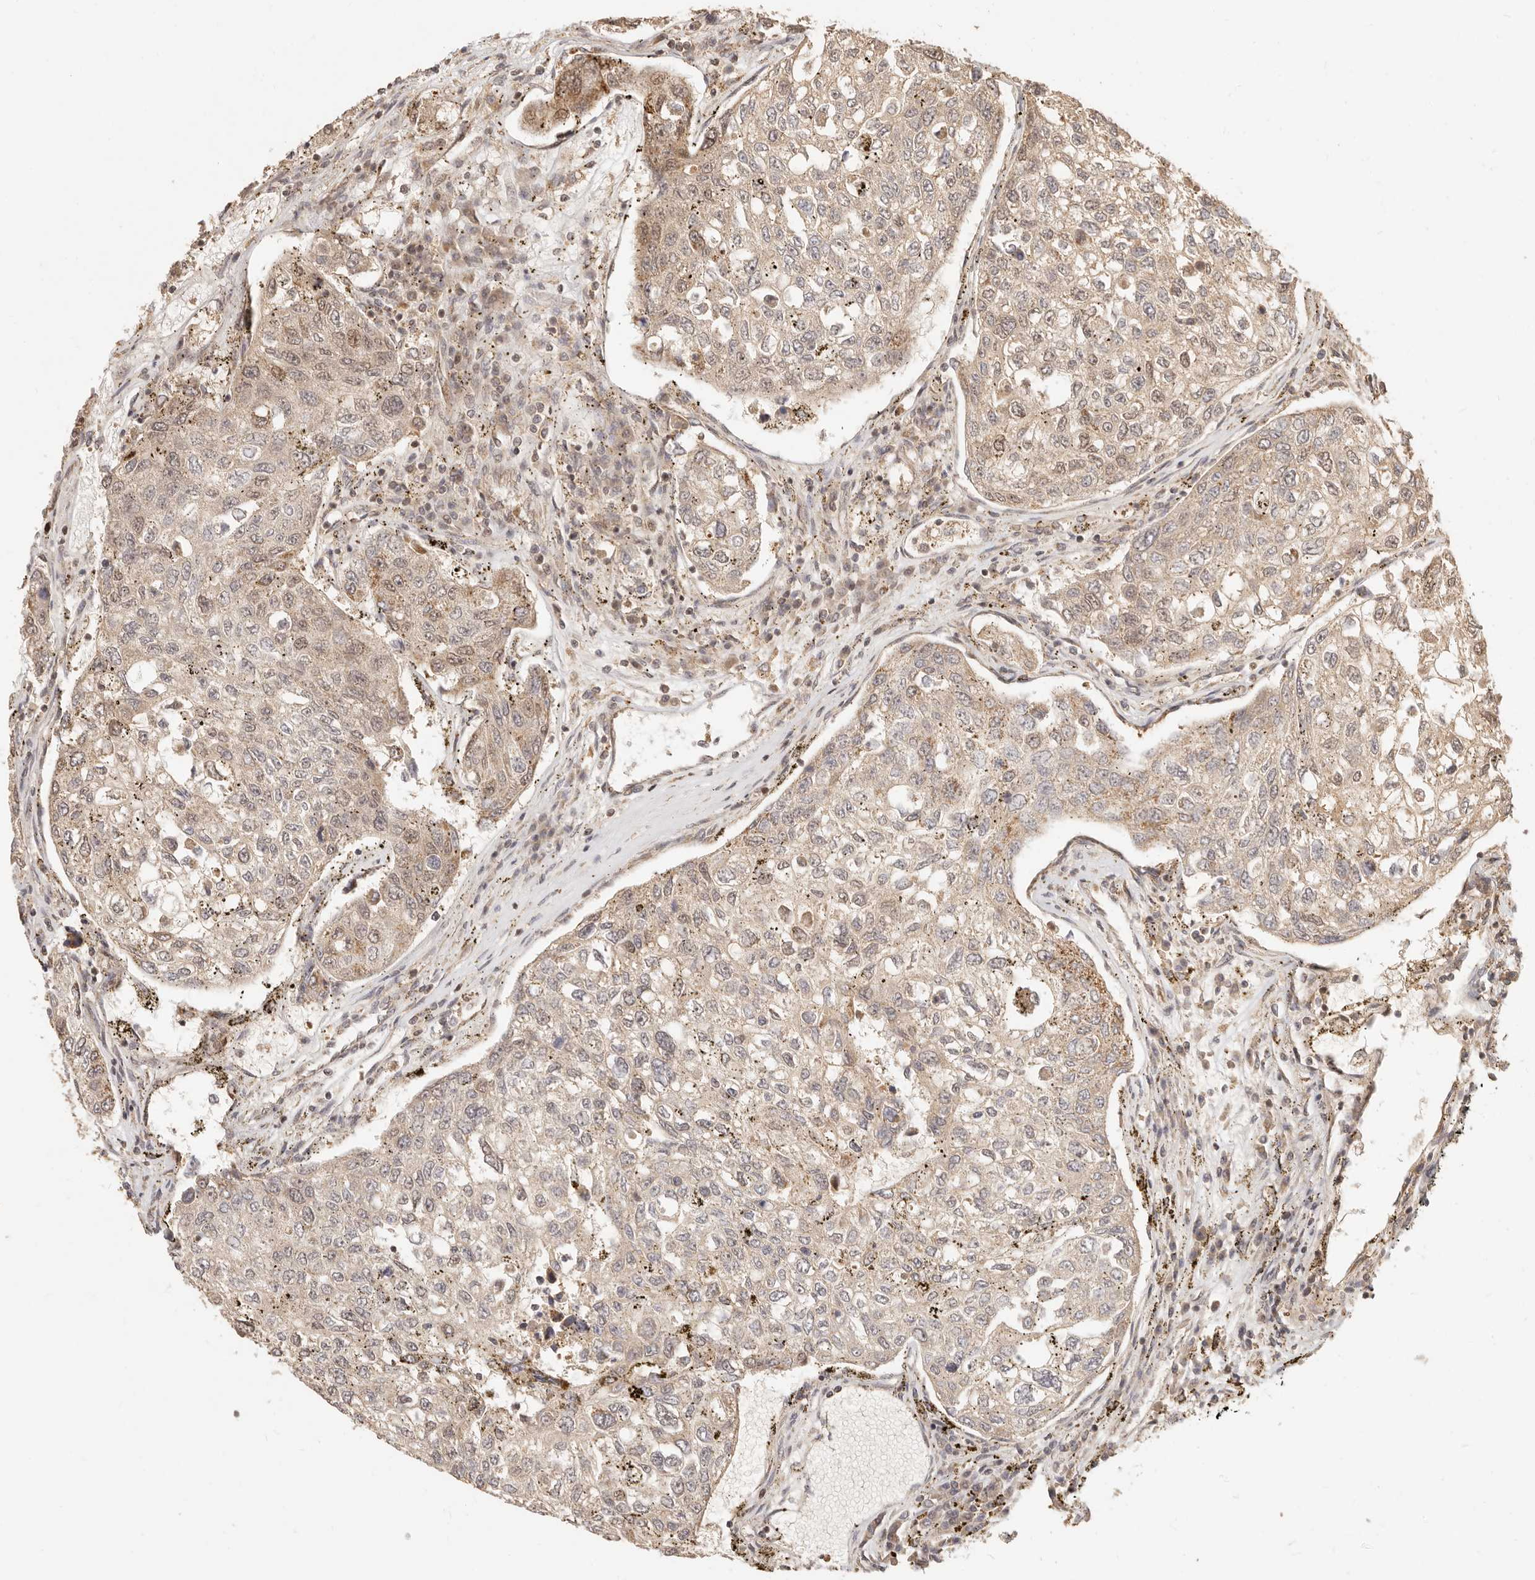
{"staining": {"intensity": "weak", "quantity": ">75%", "location": "cytoplasmic/membranous"}, "tissue": "urothelial cancer", "cell_type": "Tumor cells", "image_type": "cancer", "snomed": [{"axis": "morphology", "description": "Urothelial carcinoma, High grade"}, {"axis": "topography", "description": "Lymph node"}, {"axis": "topography", "description": "Urinary bladder"}], "caption": "Immunohistochemistry image of neoplastic tissue: high-grade urothelial carcinoma stained using IHC shows low levels of weak protein expression localized specifically in the cytoplasmic/membranous of tumor cells, appearing as a cytoplasmic/membranous brown color.", "gene": "TIMM17A", "patient": {"sex": "male", "age": 51}}